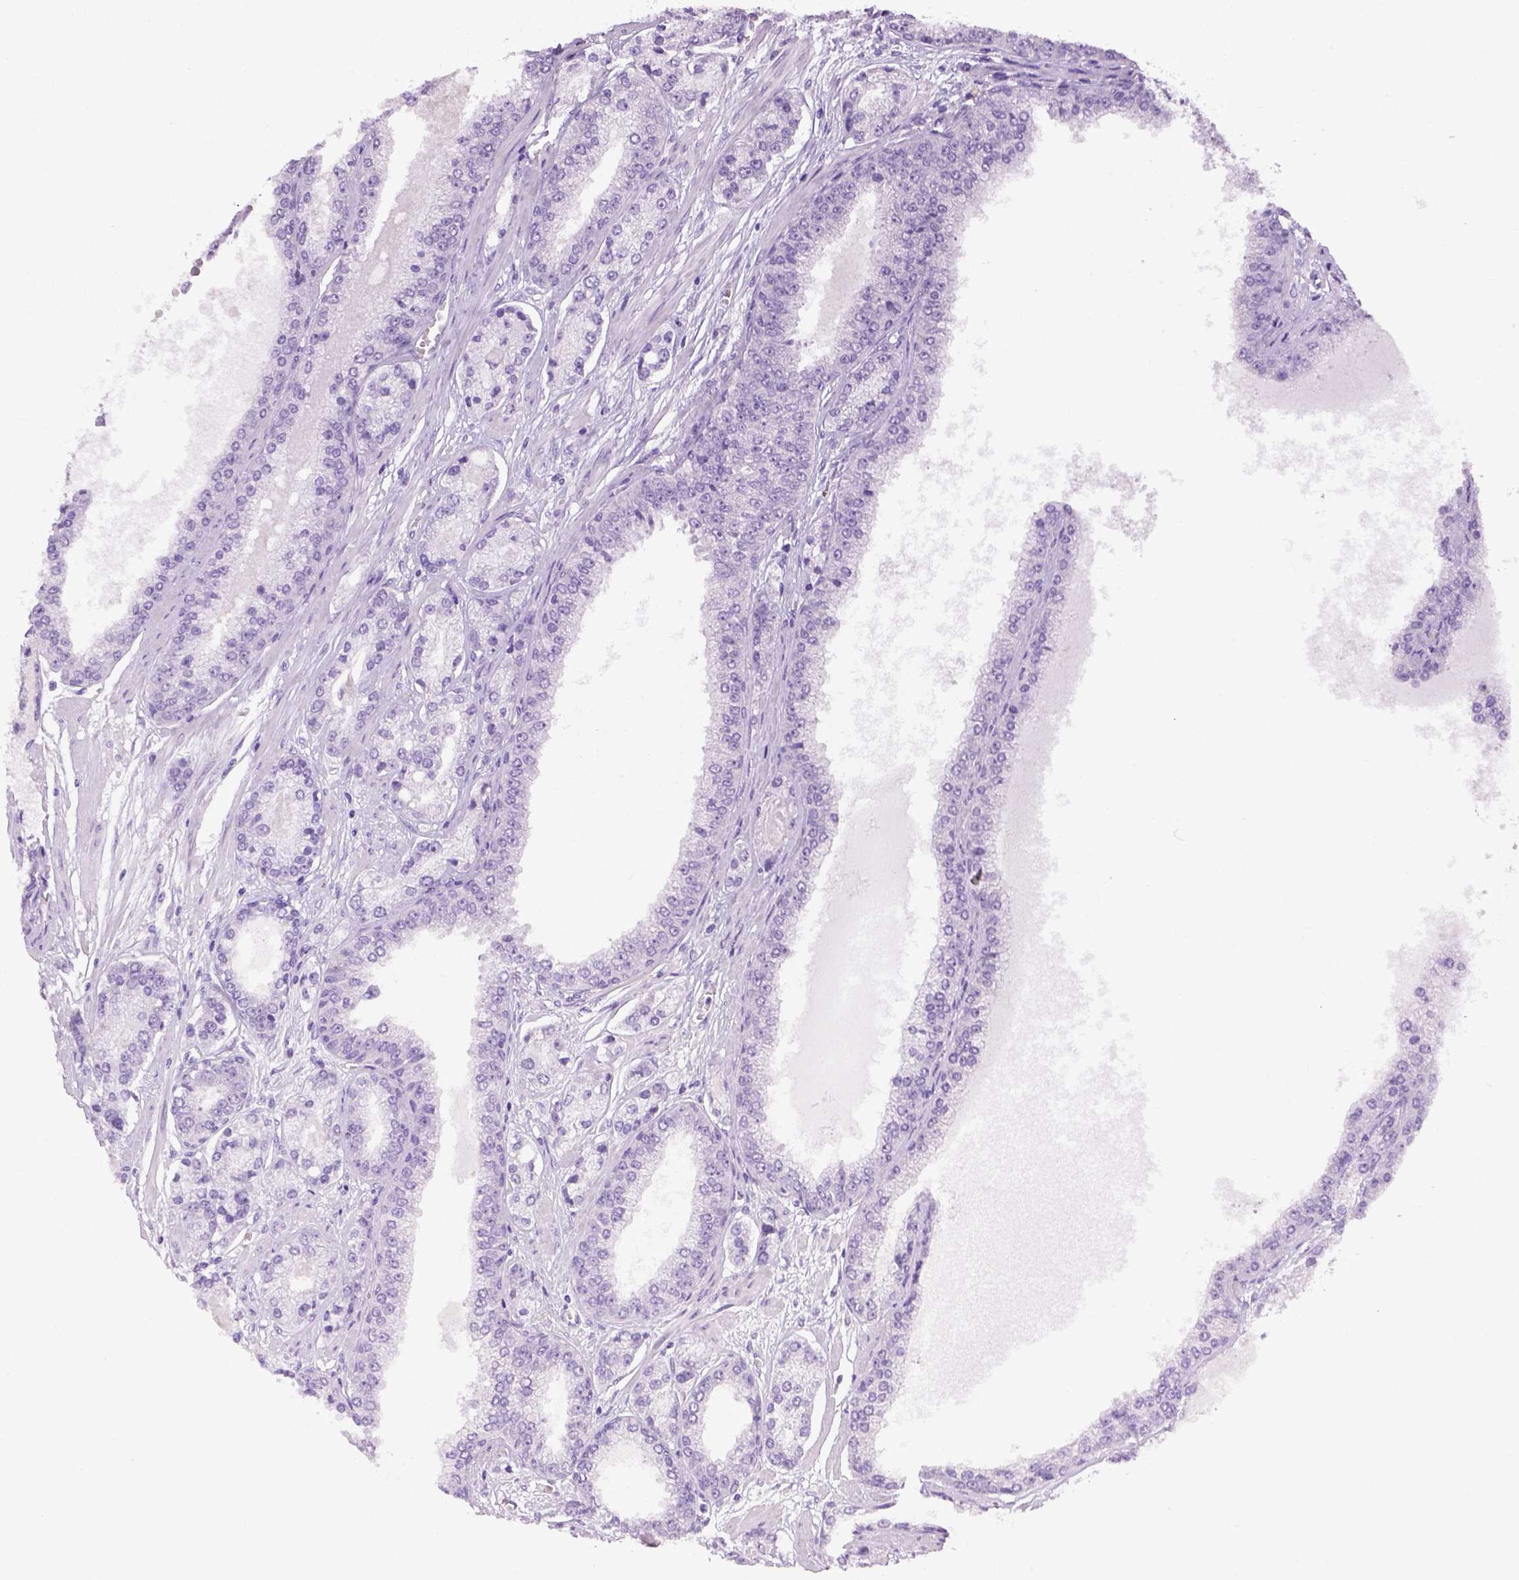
{"staining": {"intensity": "negative", "quantity": "none", "location": "none"}, "tissue": "prostate cancer", "cell_type": "Tumor cells", "image_type": "cancer", "snomed": [{"axis": "morphology", "description": "Adenocarcinoma, NOS"}, {"axis": "topography", "description": "Prostate"}], "caption": "A histopathology image of human prostate adenocarcinoma is negative for staining in tumor cells.", "gene": "CYP24A1", "patient": {"sex": "male", "age": 64}}